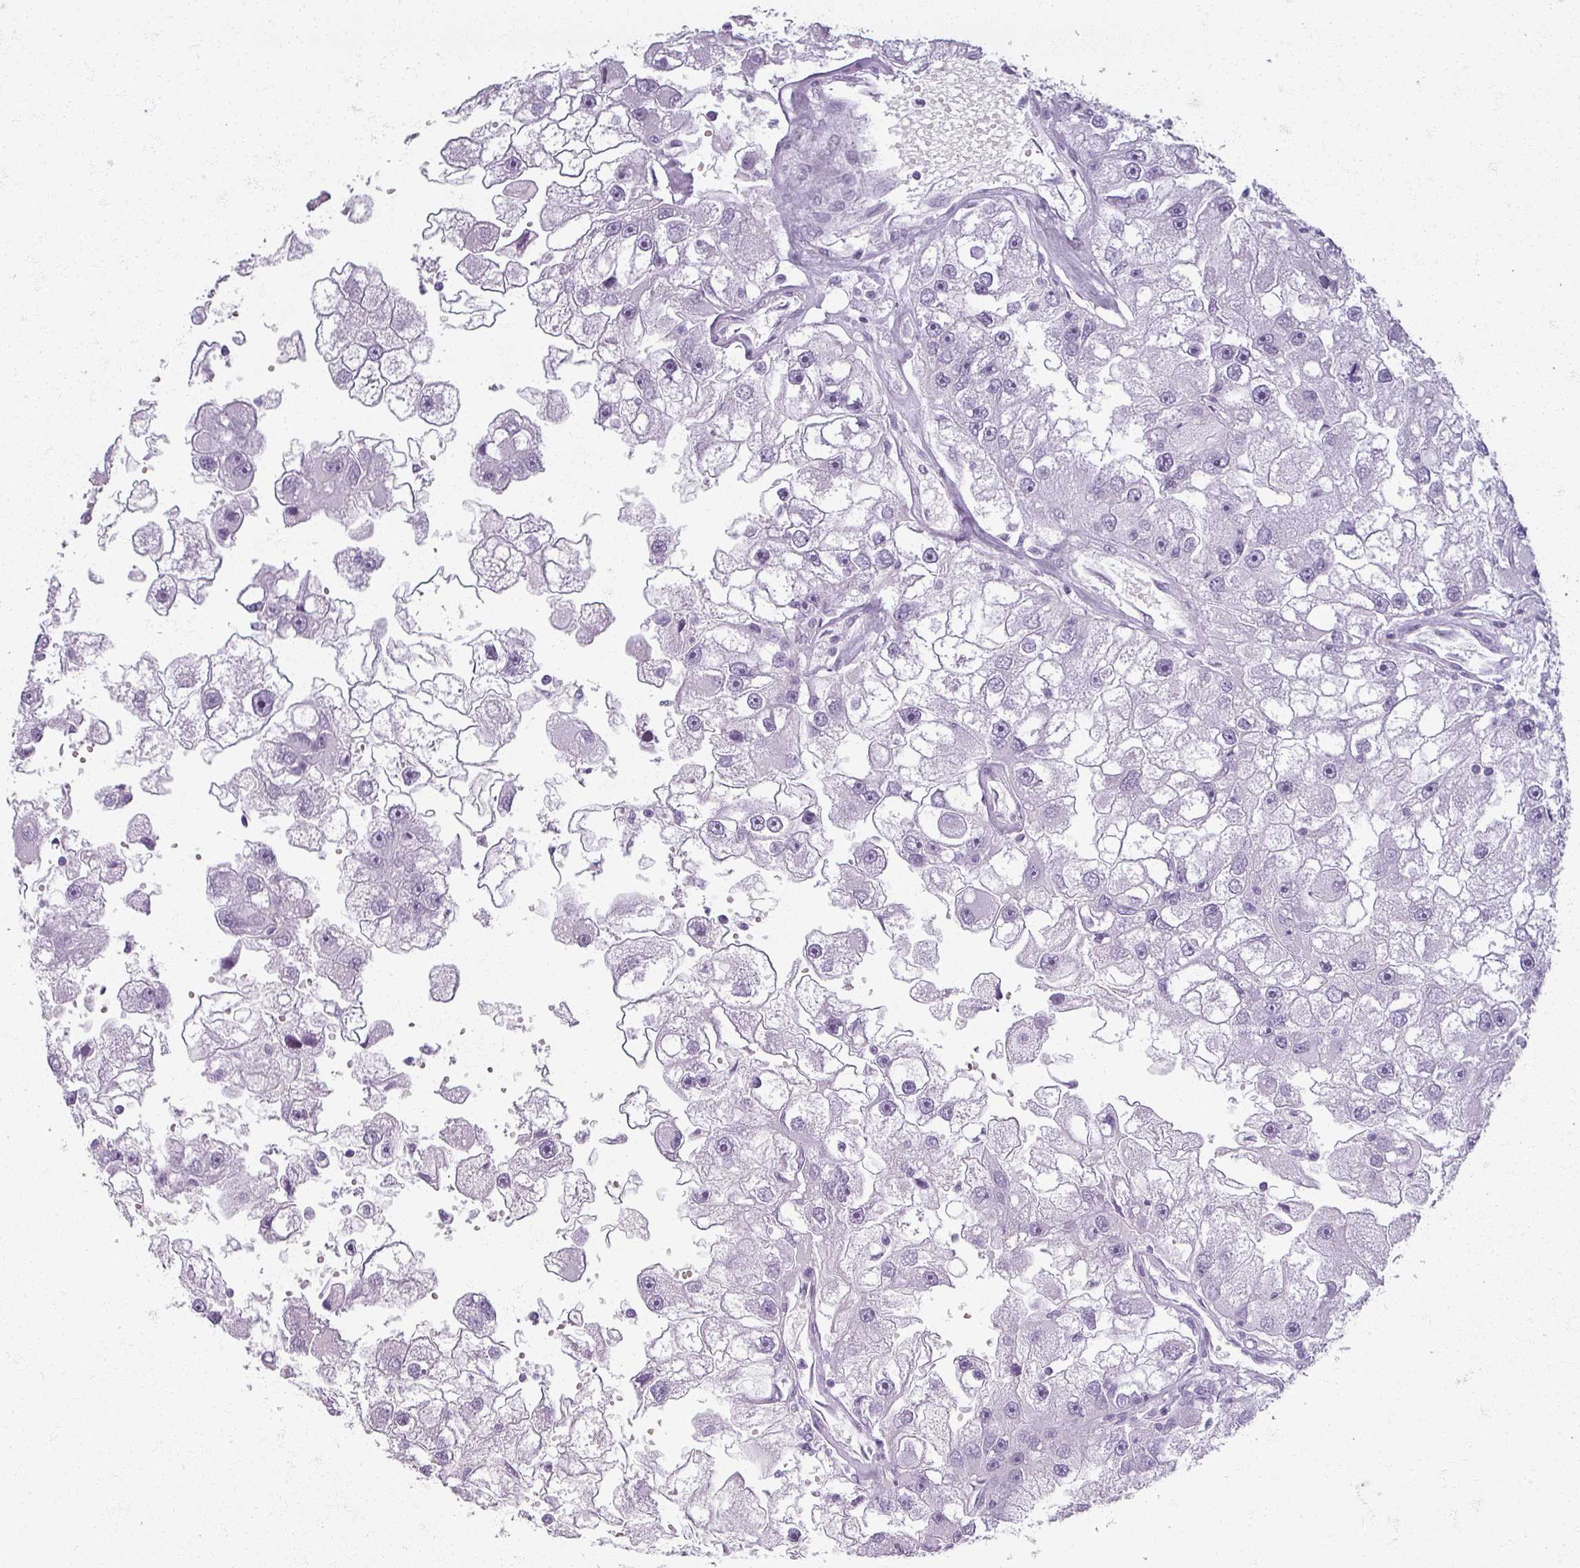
{"staining": {"intensity": "negative", "quantity": "none", "location": "none"}, "tissue": "renal cancer", "cell_type": "Tumor cells", "image_type": "cancer", "snomed": [{"axis": "morphology", "description": "Adenocarcinoma, NOS"}, {"axis": "topography", "description": "Kidney"}], "caption": "Tumor cells are negative for brown protein staining in adenocarcinoma (renal). Nuclei are stained in blue.", "gene": "RFPL2", "patient": {"sex": "male", "age": 63}}